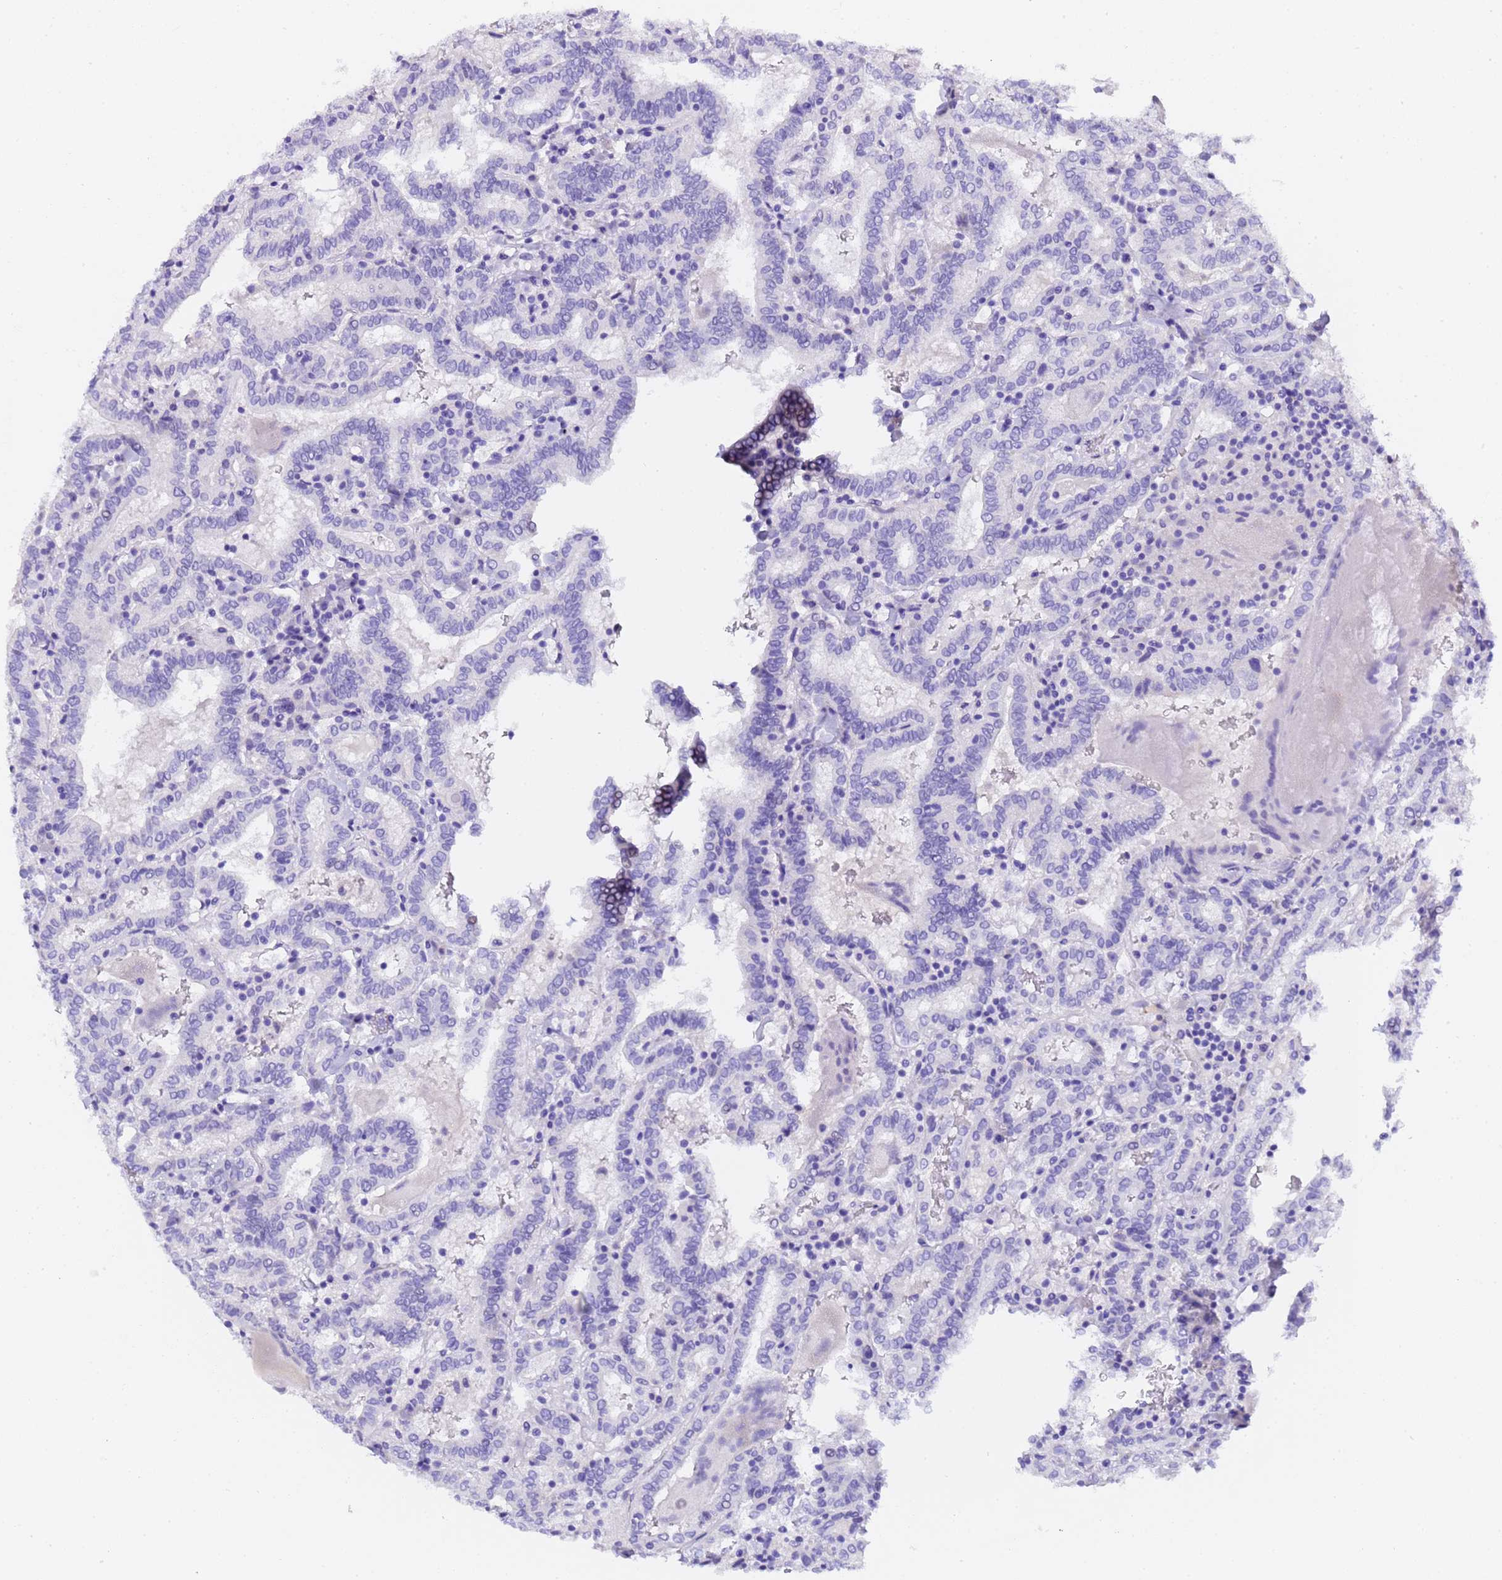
{"staining": {"intensity": "negative", "quantity": "none", "location": "none"}, "tissue": "thyroid cancer", "cell_type": "Tumor cells", "image_type": "cancer", "snomed": [{"axis": "morphology", "description": "Papillary adenocarcinoma, NOS"}, {"axis": "topography", "description": "Thyroid gland"}], "caption": "Papillary adenocarcinoma (thyroid) stained for a protein using IHC shows no positivity tumor cells.", "gene": "GABRA1", "patient": {"sex": "female", "age": 72}}